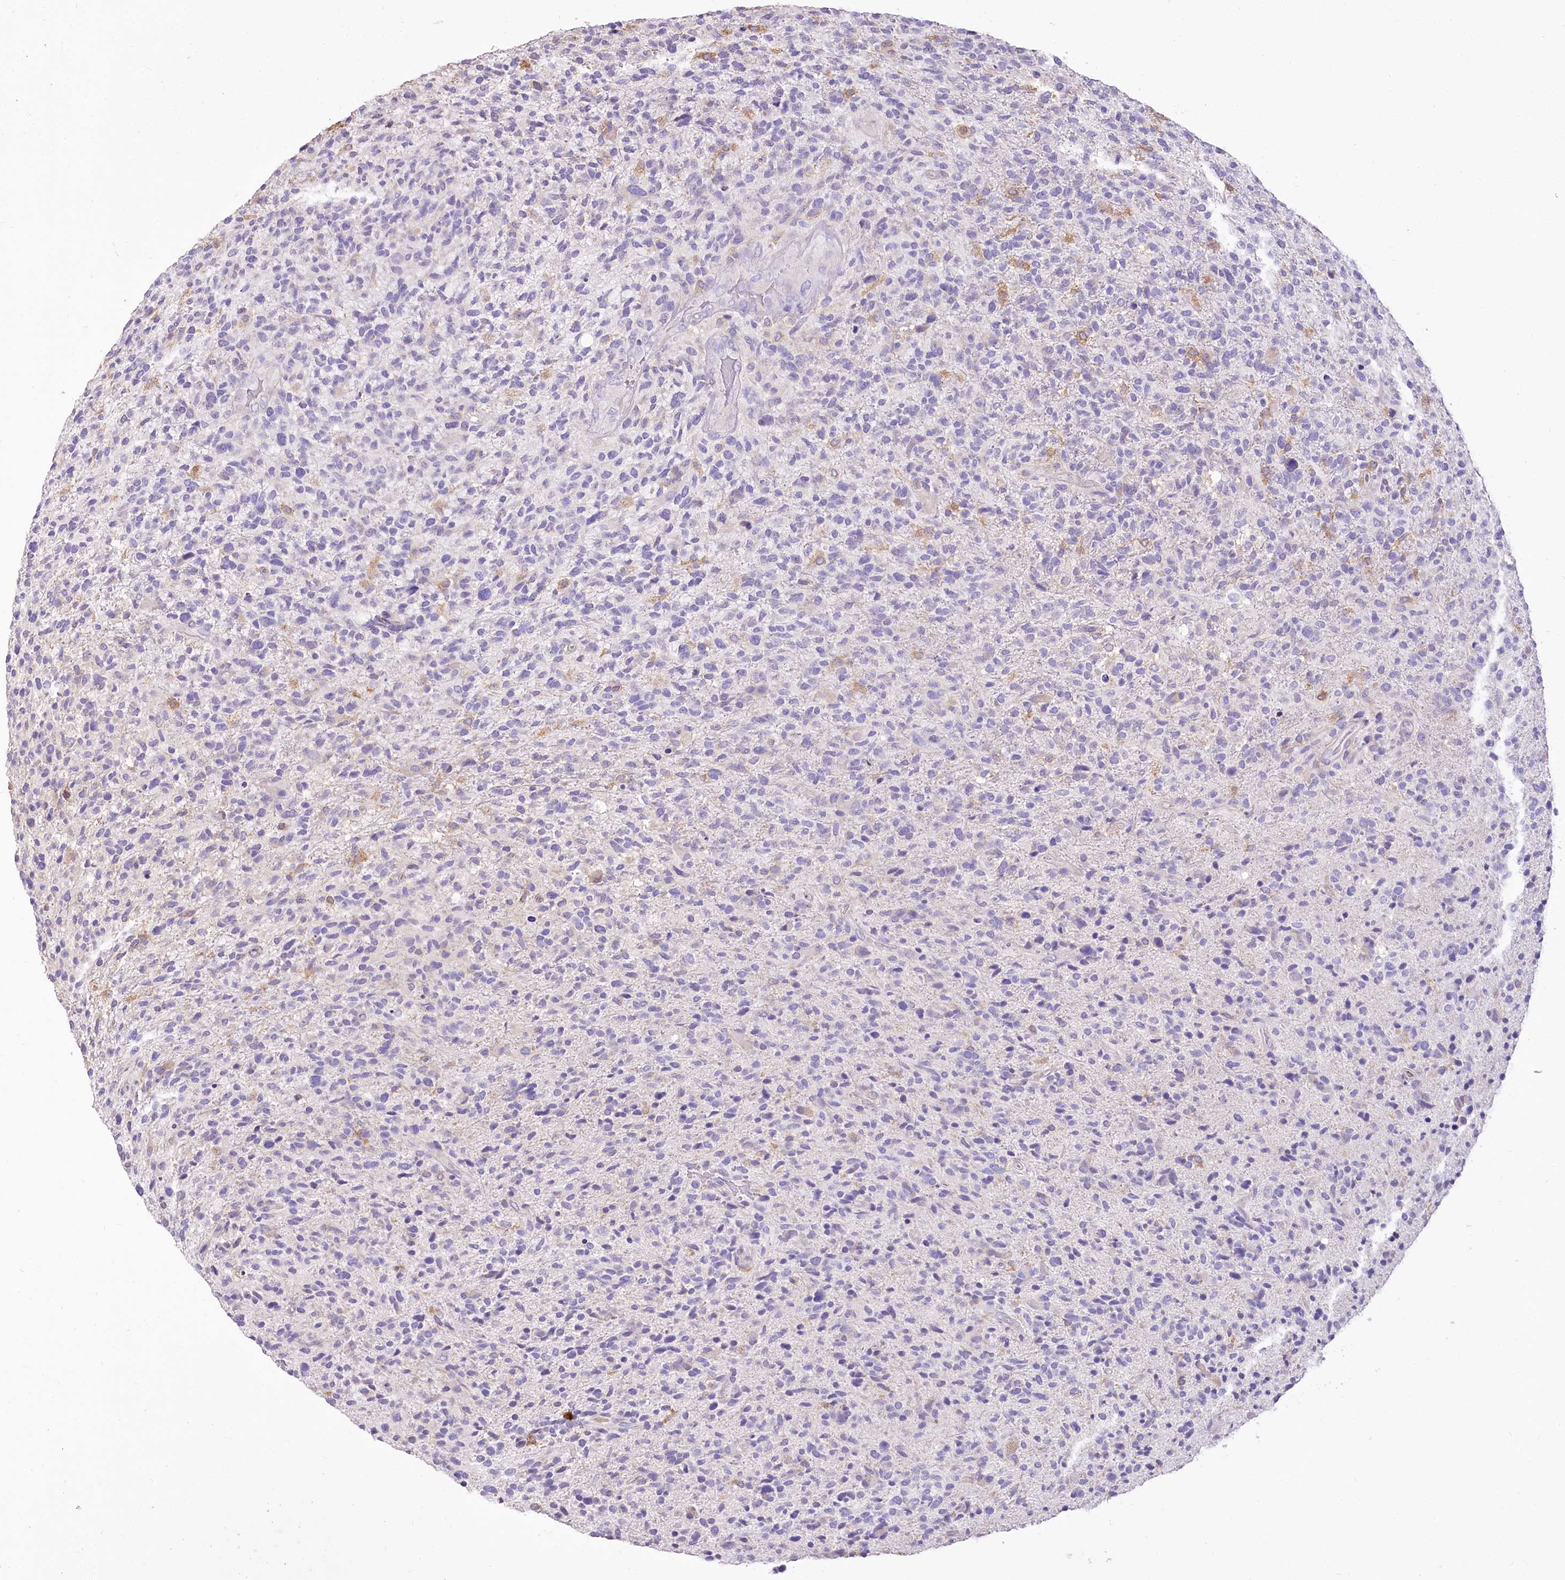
{"staining": {"intensity": "negative", "quantity": "none", "location": "none"}, "tissue": "glioma", "cell_type": "Tumor cells", "image_type": "cancer", "snomed": [{"axis": "morphology", "description": "Glioma, malignant, High grade"}, {"axis": "topography", "description": "Brain"}], "caption": "Tumor cells are negative for protein expression in human malignant high-grade glioma. Nuclei are stained in blue.", "gene": "DPYD", "patient": {"sex": "male", "age": 72}}